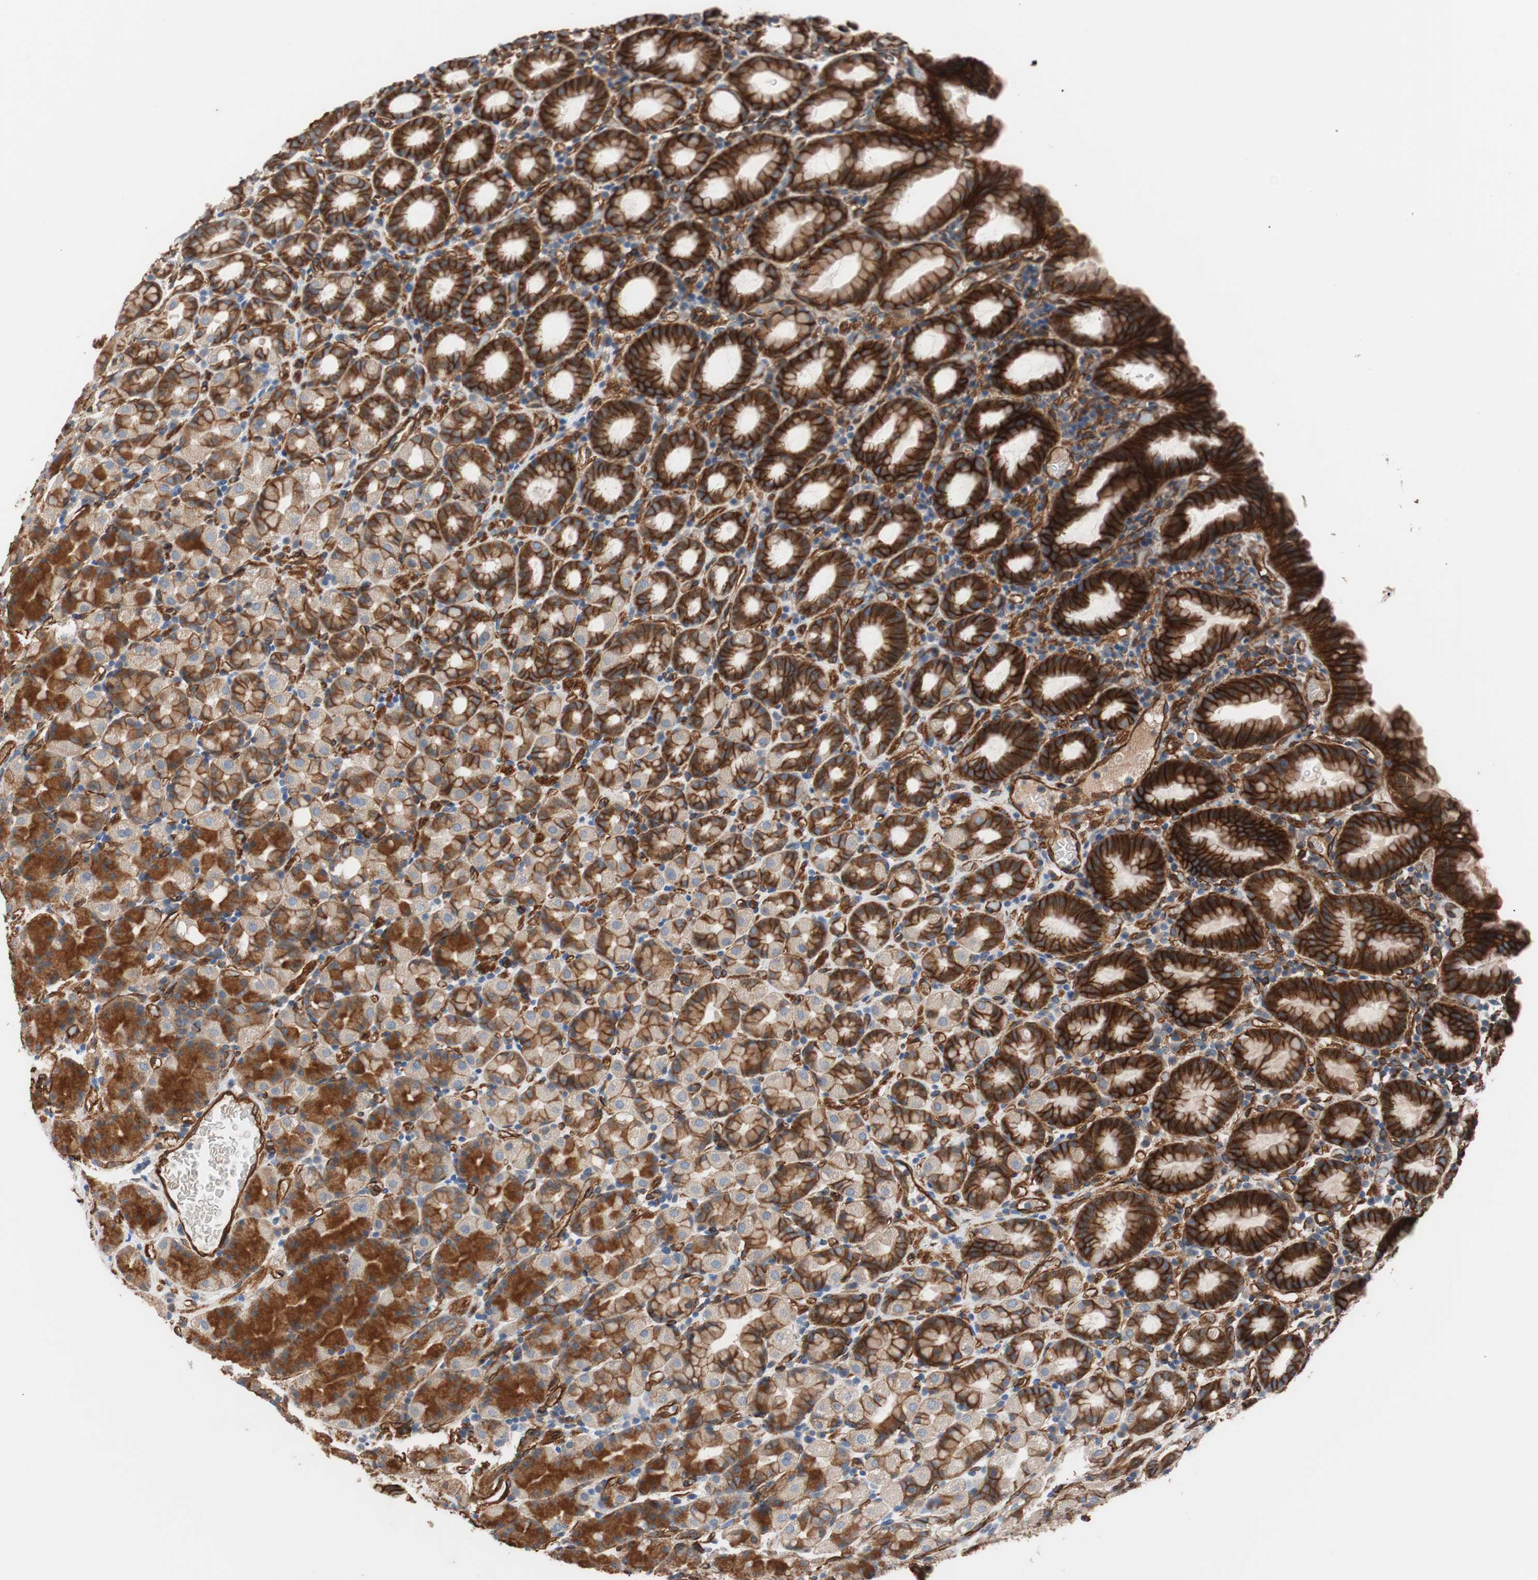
{"staining": {"intensity": "strong", "quantity": ">75%", "location": "cytoplasmic/membranous"}, "tissue": "stomach", "cell_type": "Glandular cells", "image_type": "normal", "snomed": [{"axis": "morphology", "description": "Normal tissue, NOS"}, {"axis": "topography", "description": "Stomach, upper"}], "caption": "DAB immunohistochemical staining of normal stomach displays strong cytoplasmic/membranous protein staining in about >75% of glandular cells.", "gene": "SPINT1", "patient": {"sex": "male", "age": 68}}